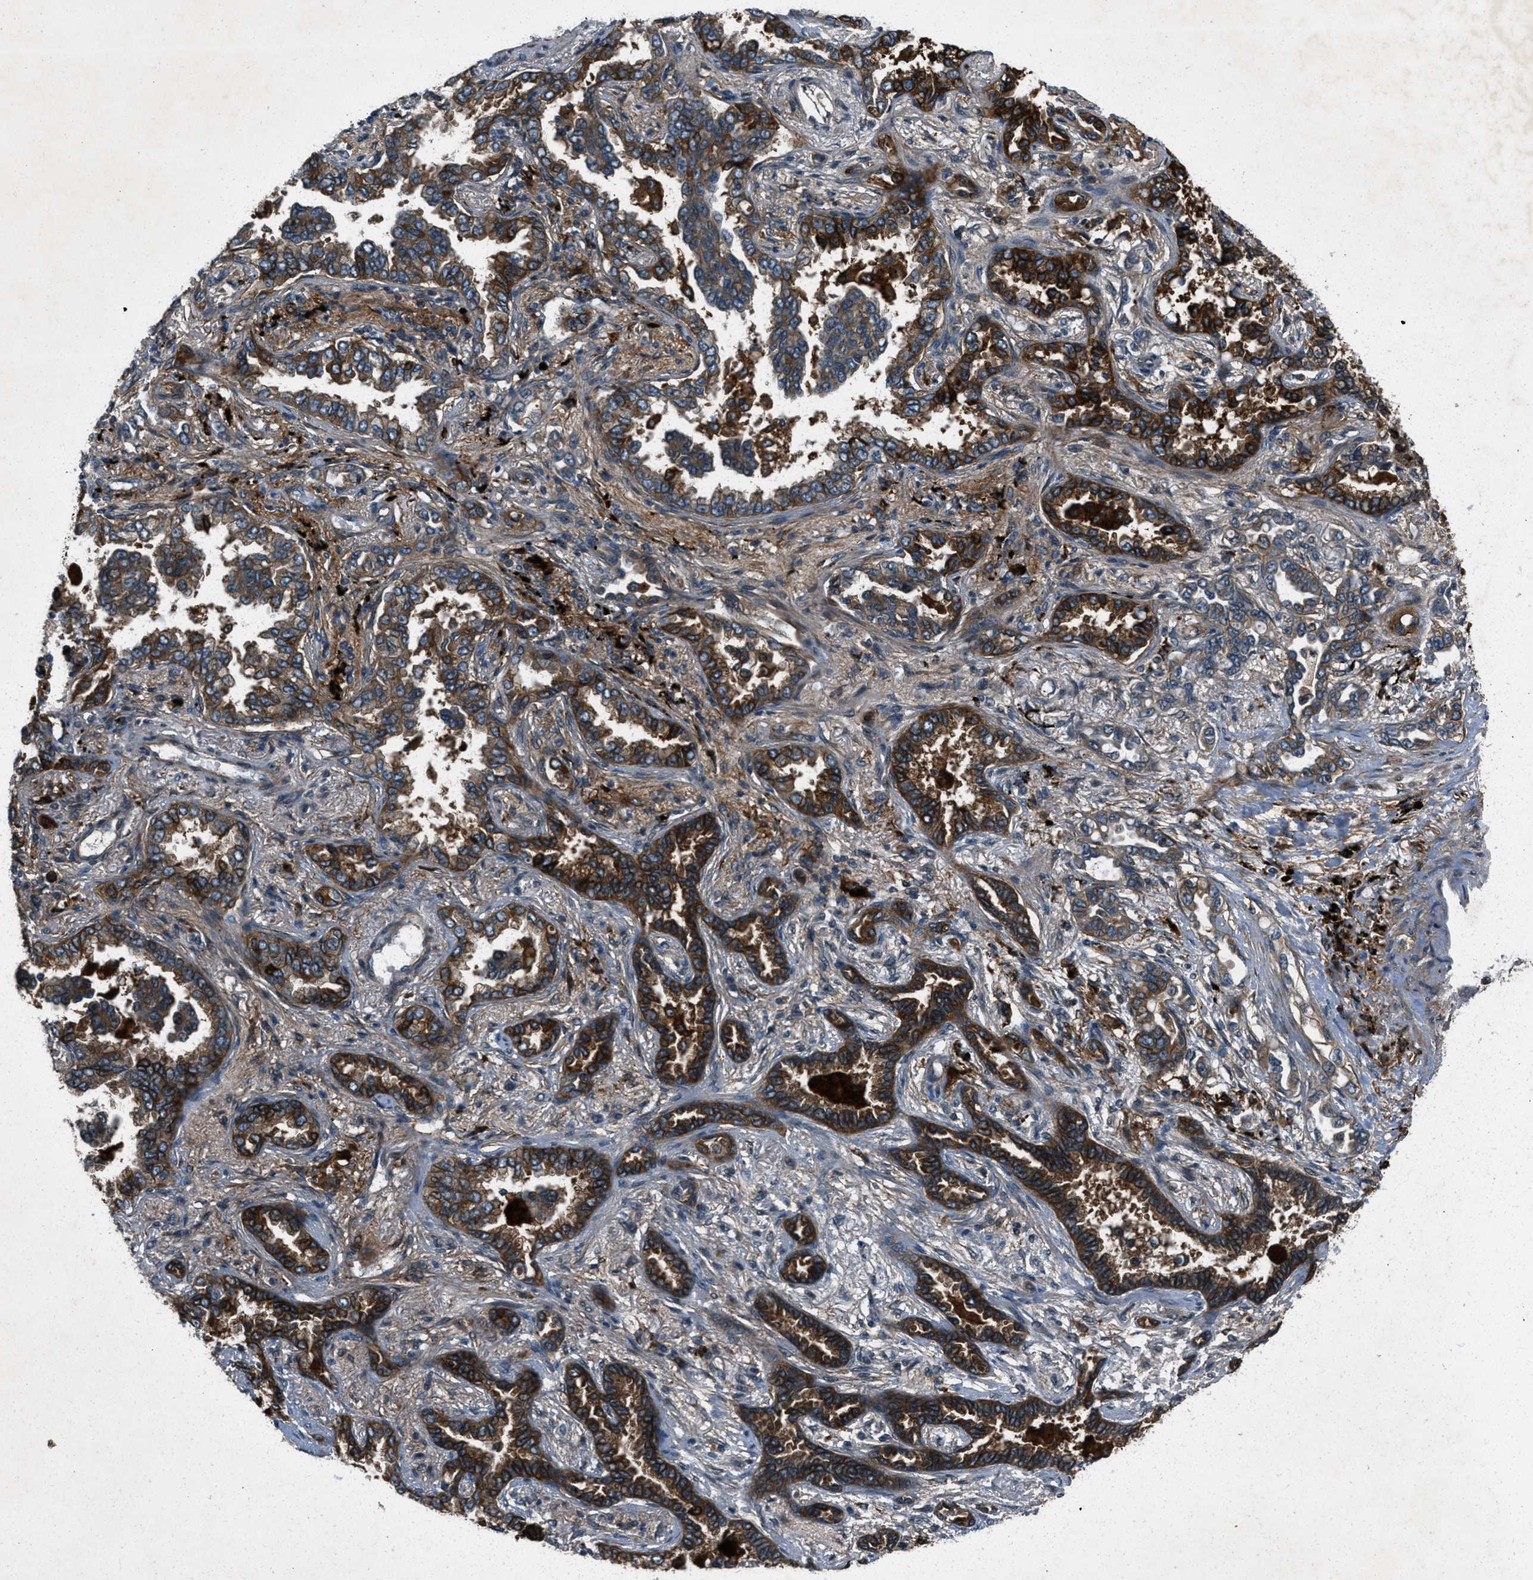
{"staining": {"intensity": "strong", "quantity": ">75%", "location": "cytoplasmic/membranous"}, "tissue": "lung cancer", "cell_type": "Tumor cells", "image_type": "cancer", "snomed": [{"axis": "morphology", "description": "Normal tissue, NOS"}, {"axis": "morphology", "description": "Adenocarcinoma, NOS"}, {"axis": "topography", "description": "Lung"}], "caption": "An immunohistochemistry histopathology image of neoplastic tissue is shown. Protein staining in brown highlights strong cytoplasmic/membranous positivity in lung cancer (adenocarcinoma) within tumor cells.", "gene": "EPSTI1", "patient": {"sex": "male", "age": 59}}